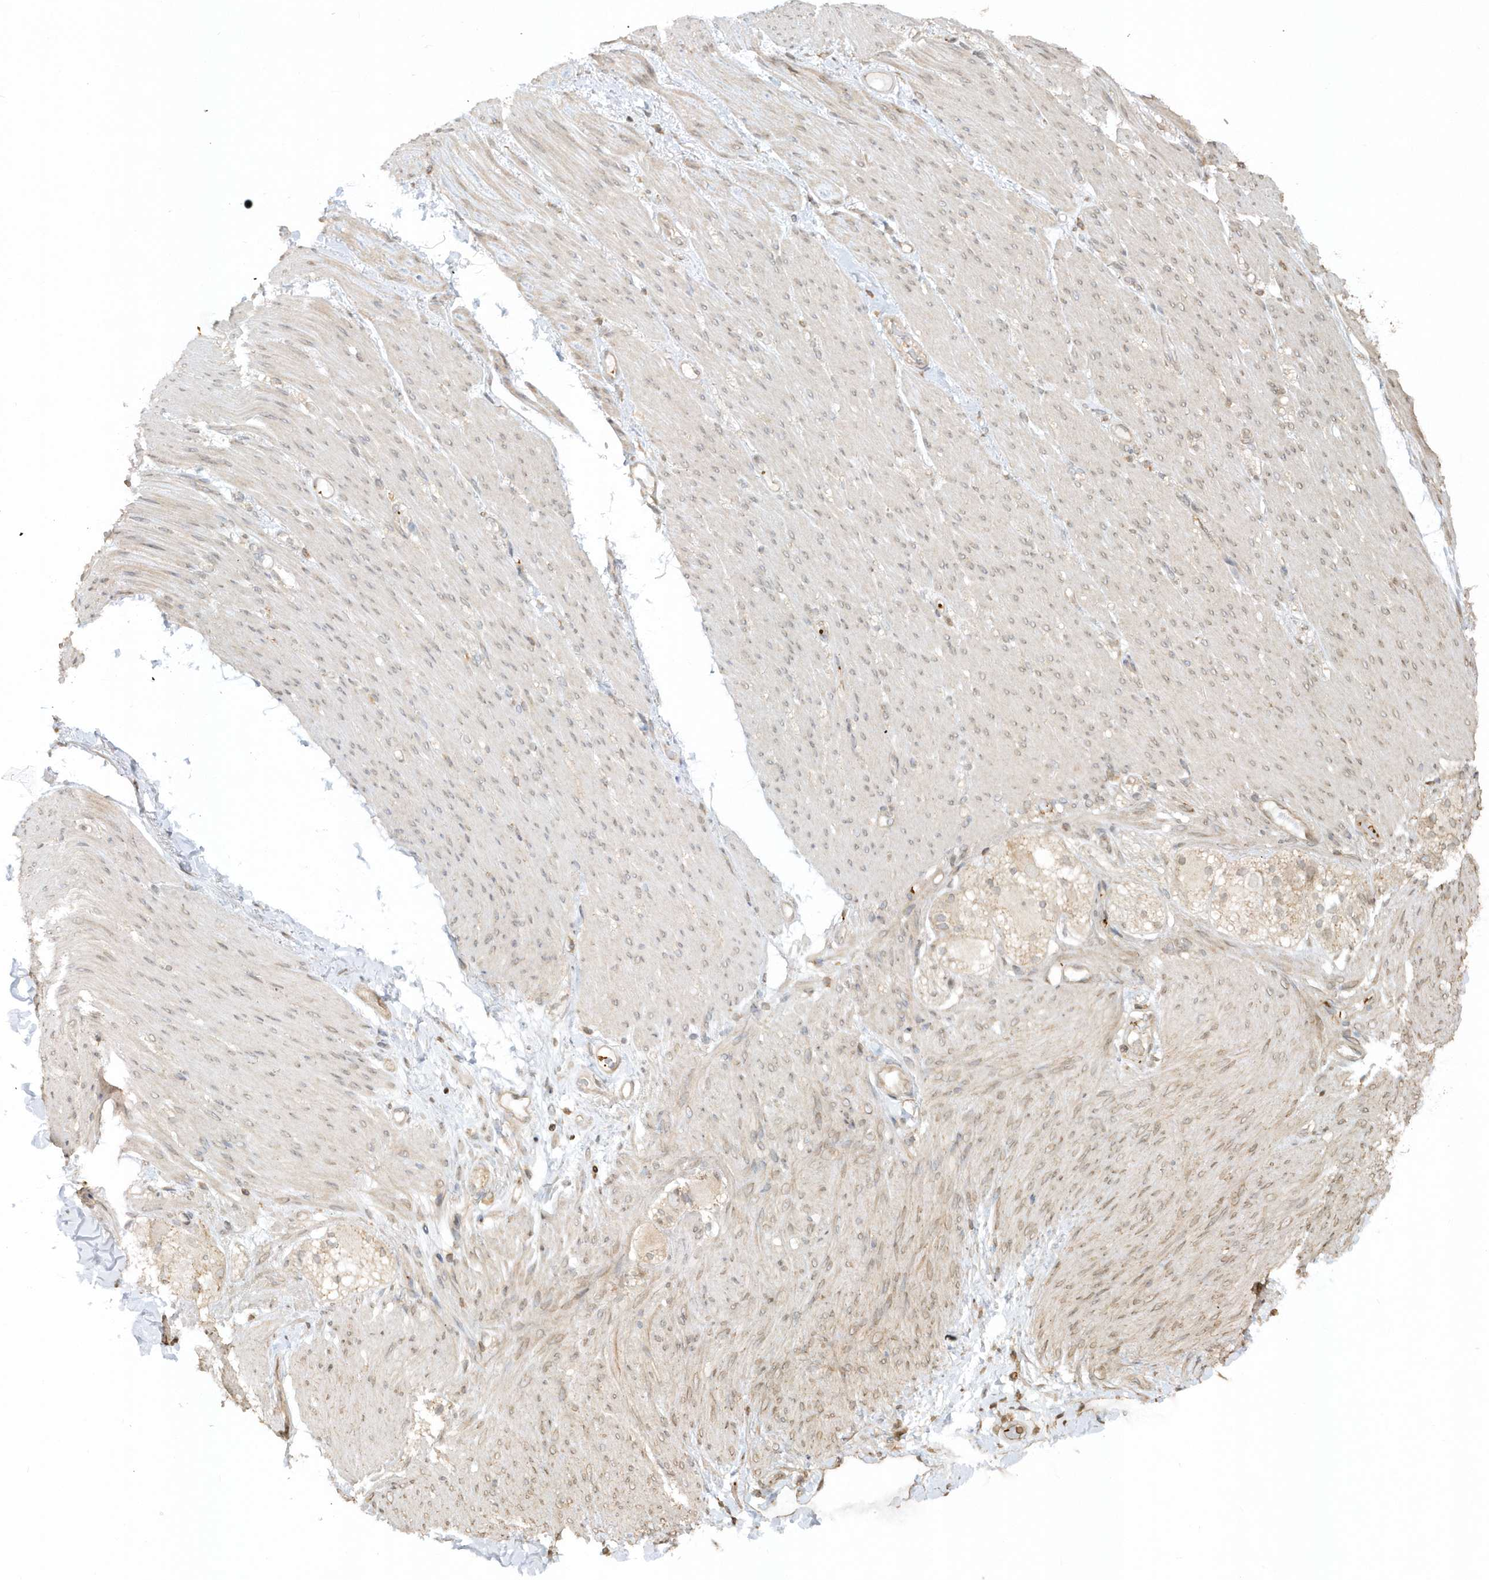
{"staining": {"intensity": "negative", "quantity": "none", "location": "none"}, "tissue": "adipose tissue", "cell_type": "Adipocytes", "image_type": "normal", "snomed": [{"axis": "morphology", "description": "Normal tissue, NOS"}, {"axis": "topography", "description": "Colon"}, {"axis": "topography", "description": "Peripheral nerve tissue"}], "caption": "Immunohistochemistry (IHC) photomicrograph of normal adipose tissue stained for a protein (brown), which demonstrates no staining in adipocytes.", "gene": "BSN", "patient": {"sex": "female", "age": 61}}